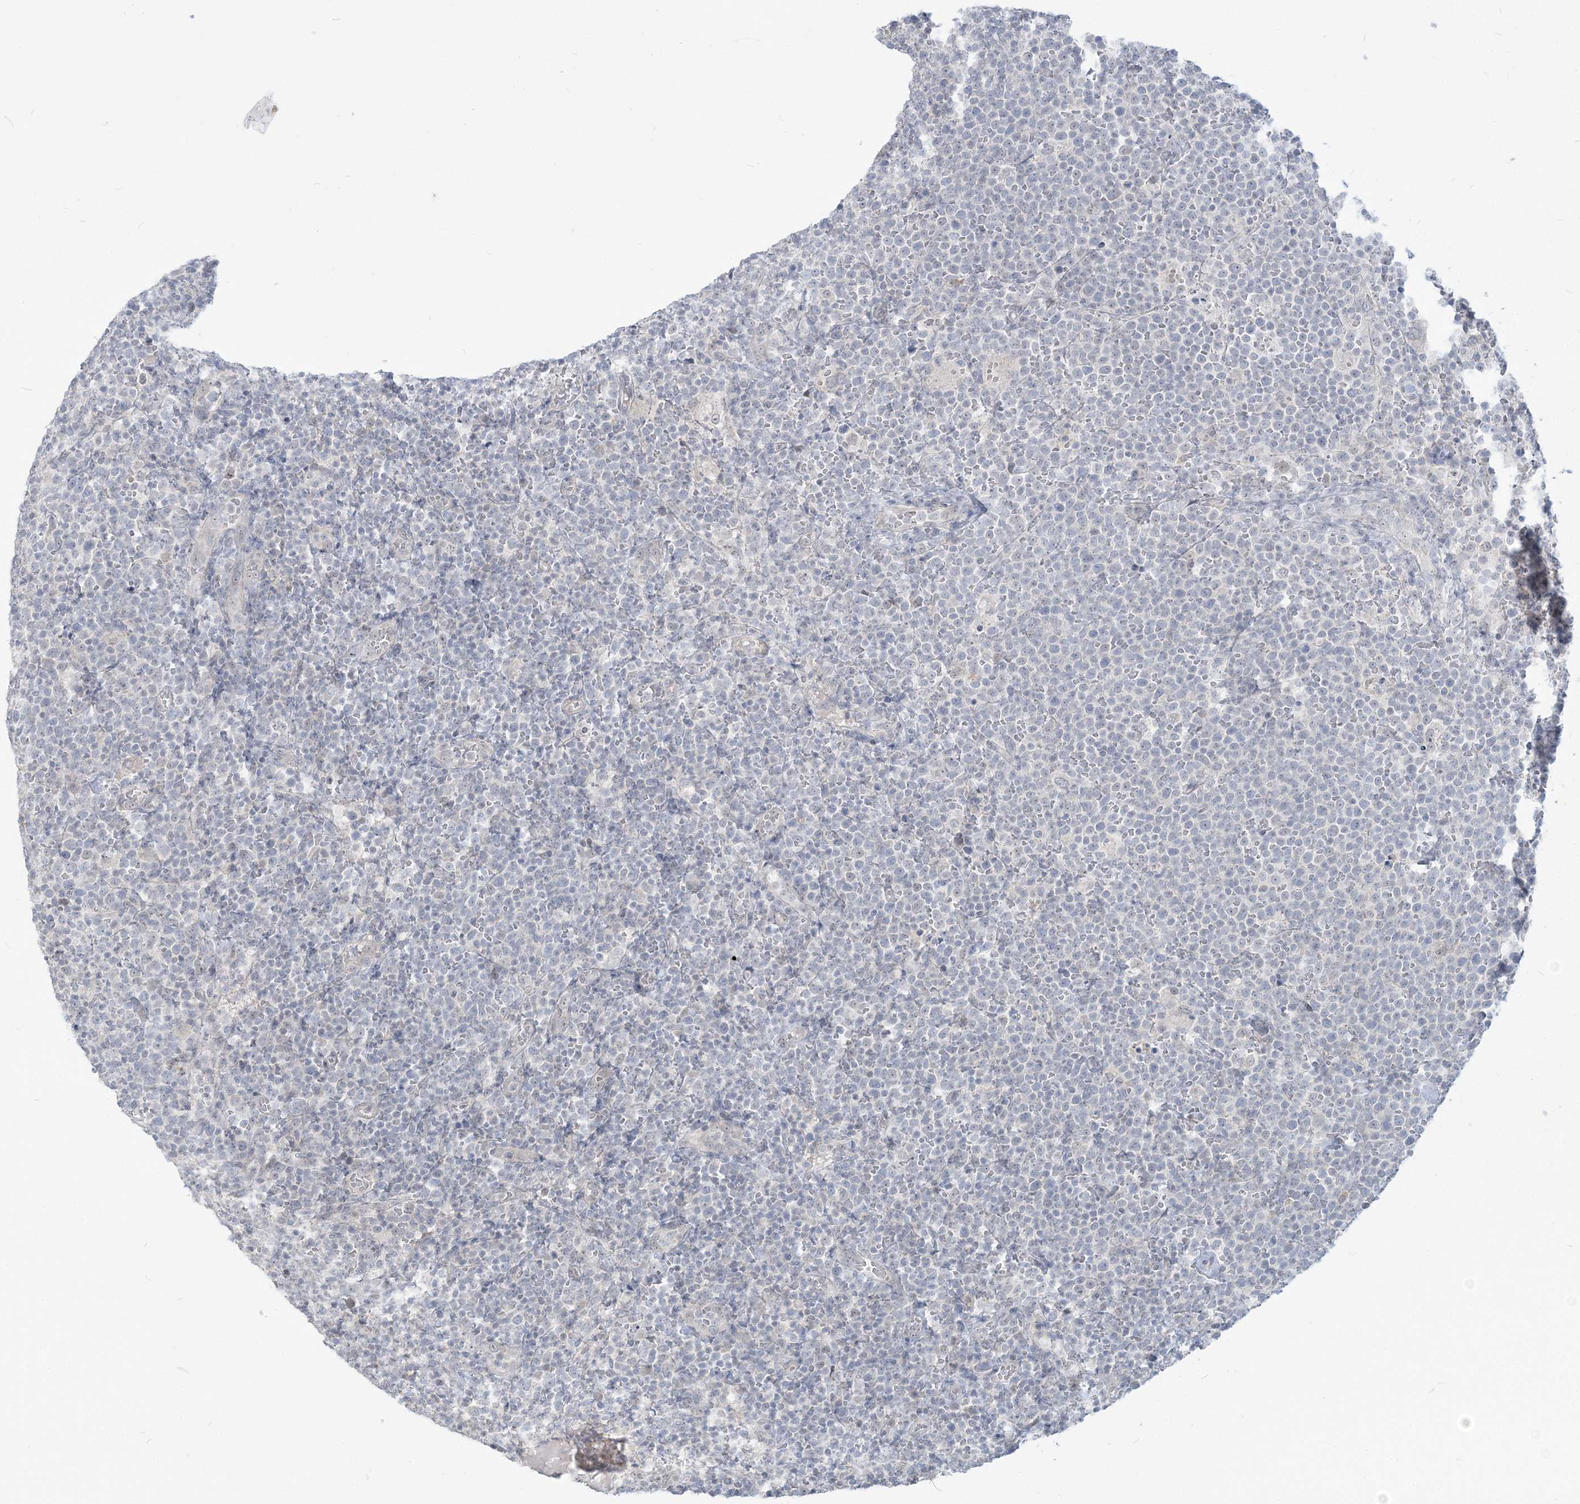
{"staining": {"intensity": "negative", "quantity": "none", "location": "none"}, "tissue": "lymphoma", "cell_type": "Tumor cells", "image_type": "cancer", "snomed": [{"axis": "morphology", "description": "Malignant lymphoma, non-Hodgkin's type, High grade"}, {"axis": "topography", "description": "Lymph node"}], "caption": "An image of human lymphoma is negative for staining in tumor cells.", "gene": "SDAD1", "patient": {"sex": "male", "age": 61}}